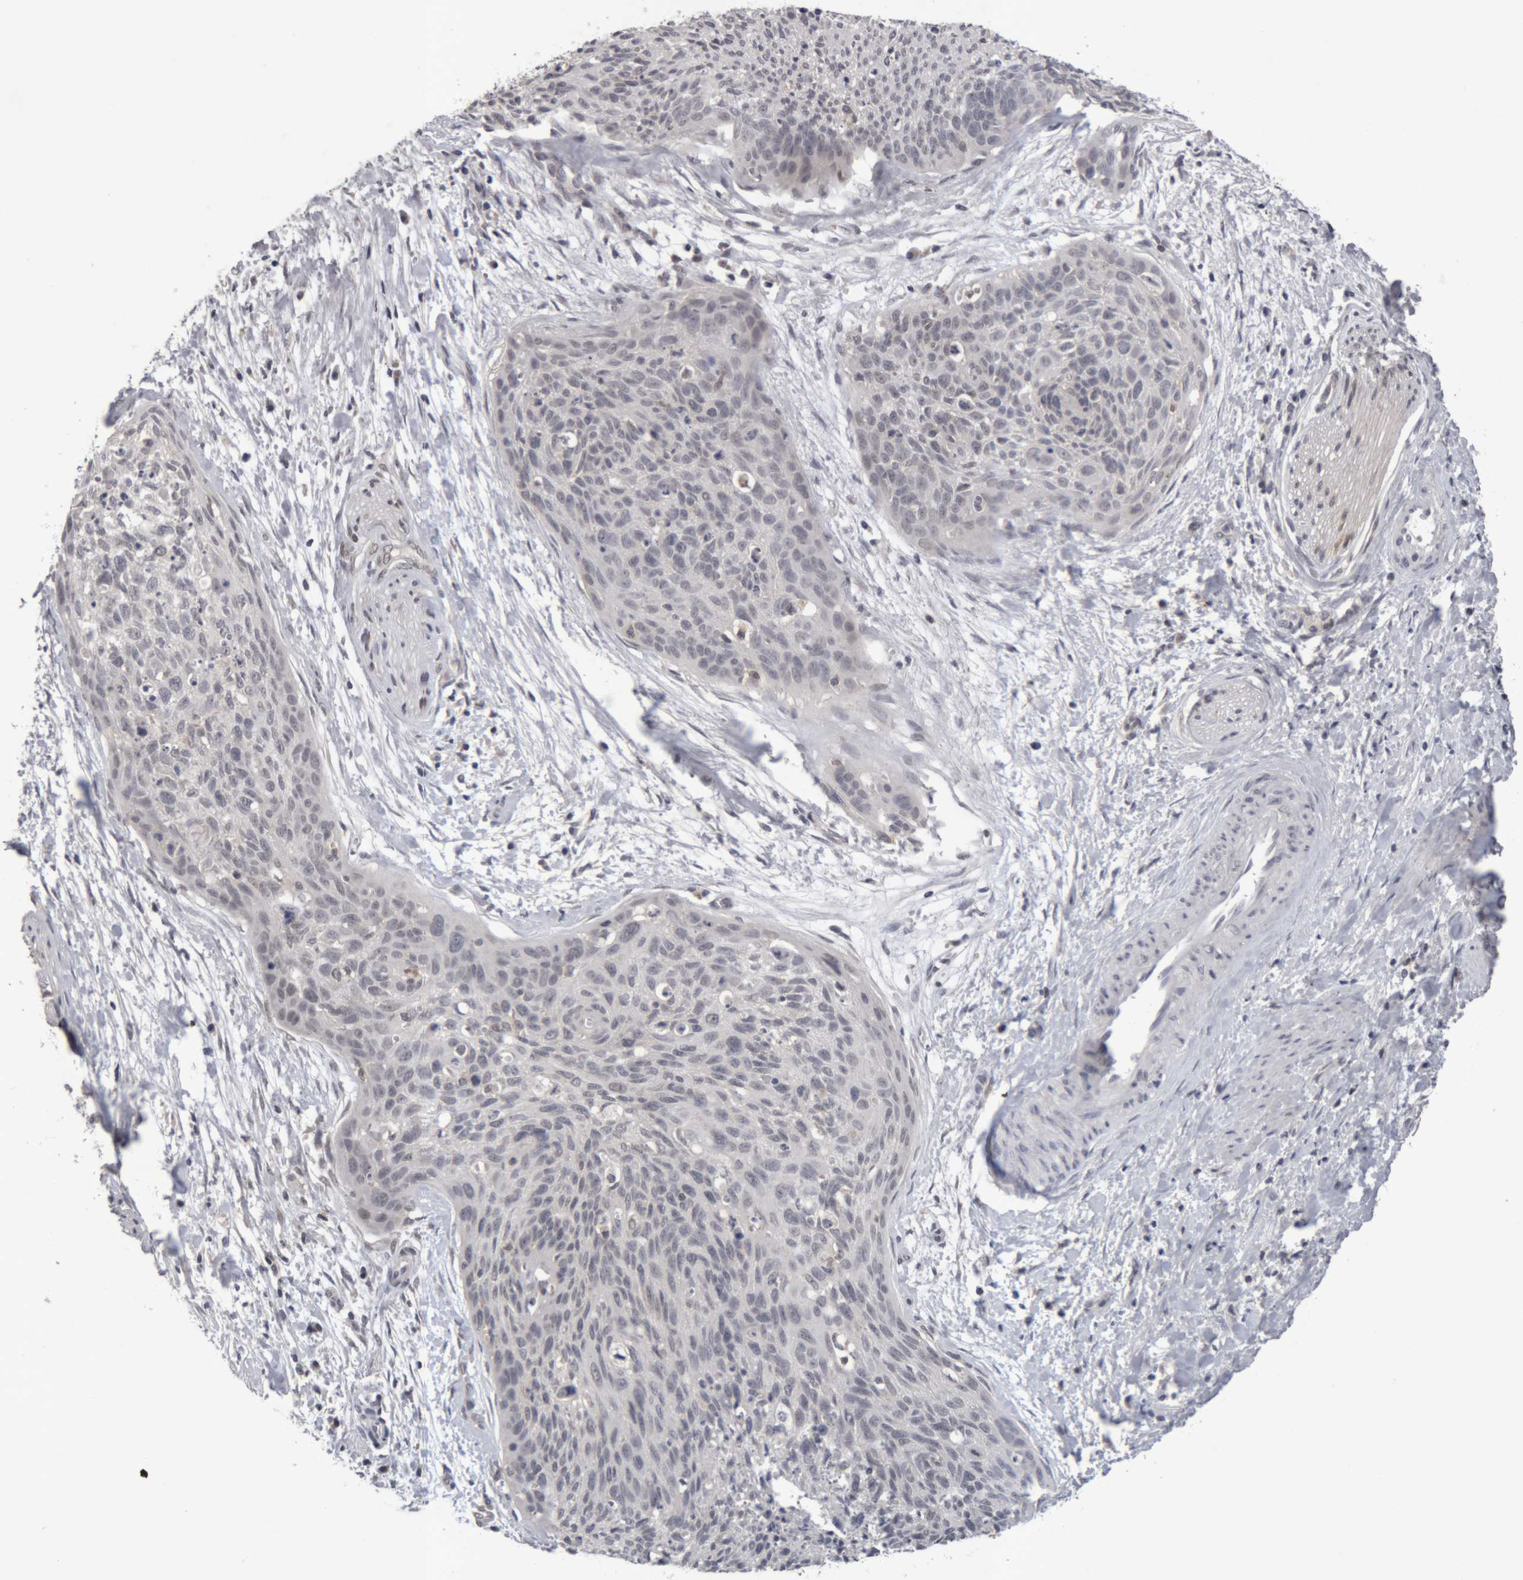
{"staining": {"intensity": "negative", "quantity": "none", "location": "none"}, "tissue": "cervical cancer", "cell_type": "Tumor cells", "image_type": "cancer", "snomed": [{"axis": "morphology", "description": "Squamous cell carcinoma, NOS"}, {"axis": "topography", "description": "Cervix"}], "caption": "IHC of human squamous cell carcinoma (cervical) shows no positivity in tumor cells. The staining is performed using DAB (3,3'-diaminobenzidine) brown chromogen with nuclei counter-stained in using hematoxylin.", "gene": "NFATC2", "patient": {"sex": "female", "age": 55}}